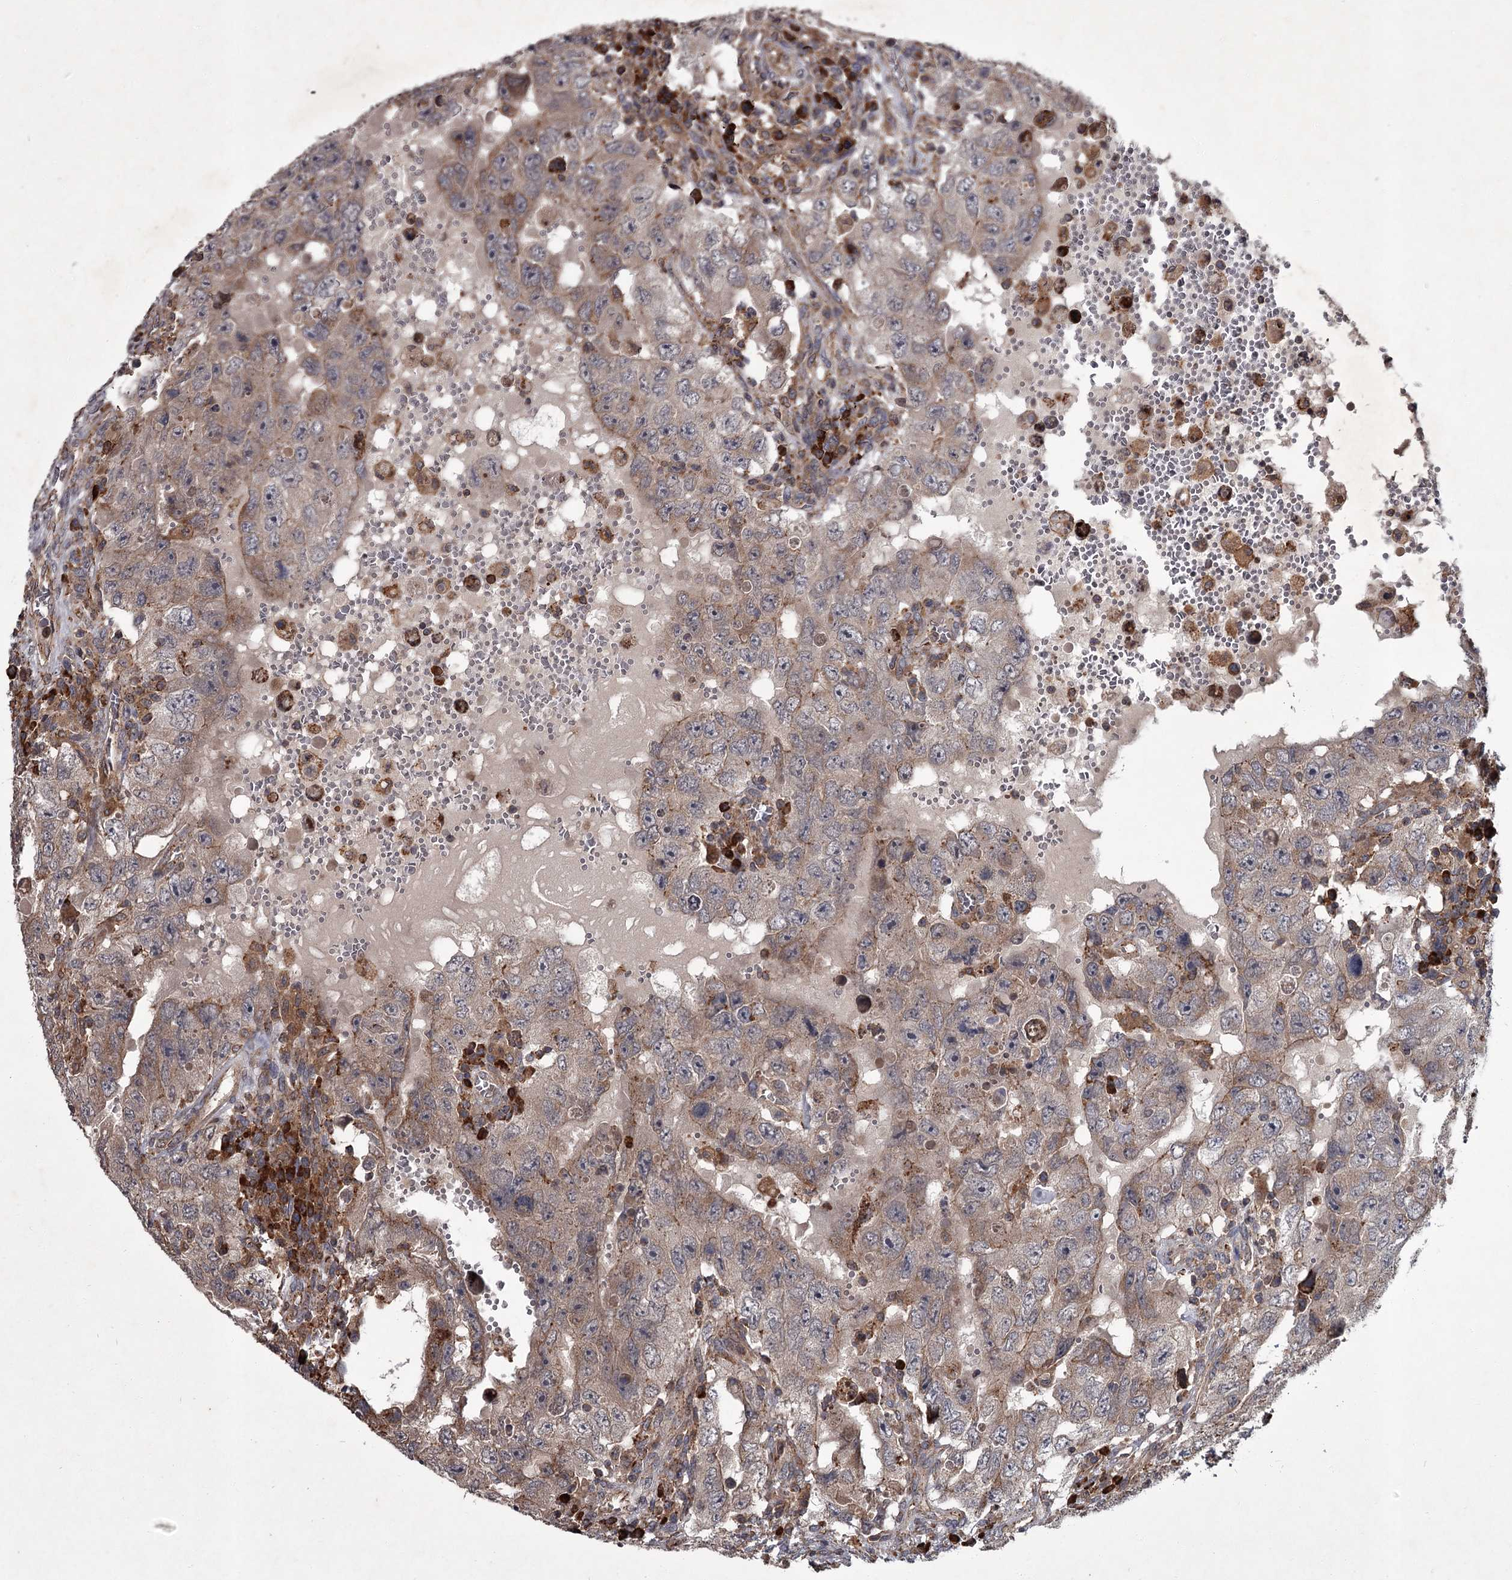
{"staining": {"intensity": "weak", "quantity": ">75%", "location": "cytoplasmic/membranous"}, "tissue": "testis cancer", "cell_type": "Tumor cells", "image_type": "cancer", "snomed": [{"axis": "morphology", "description": "Carcinoma, Embryonal, NOS"}, {"axis": "topography", "description": "Testis"}], "caption": "Tumor cells demonstrate weak cytoplasmic/membranous expression in about >75% of cells in testis cancer (embryonal carcinoma).", "gene": "UNC93B1", "patient": {"sex": "male", "age": 26}}